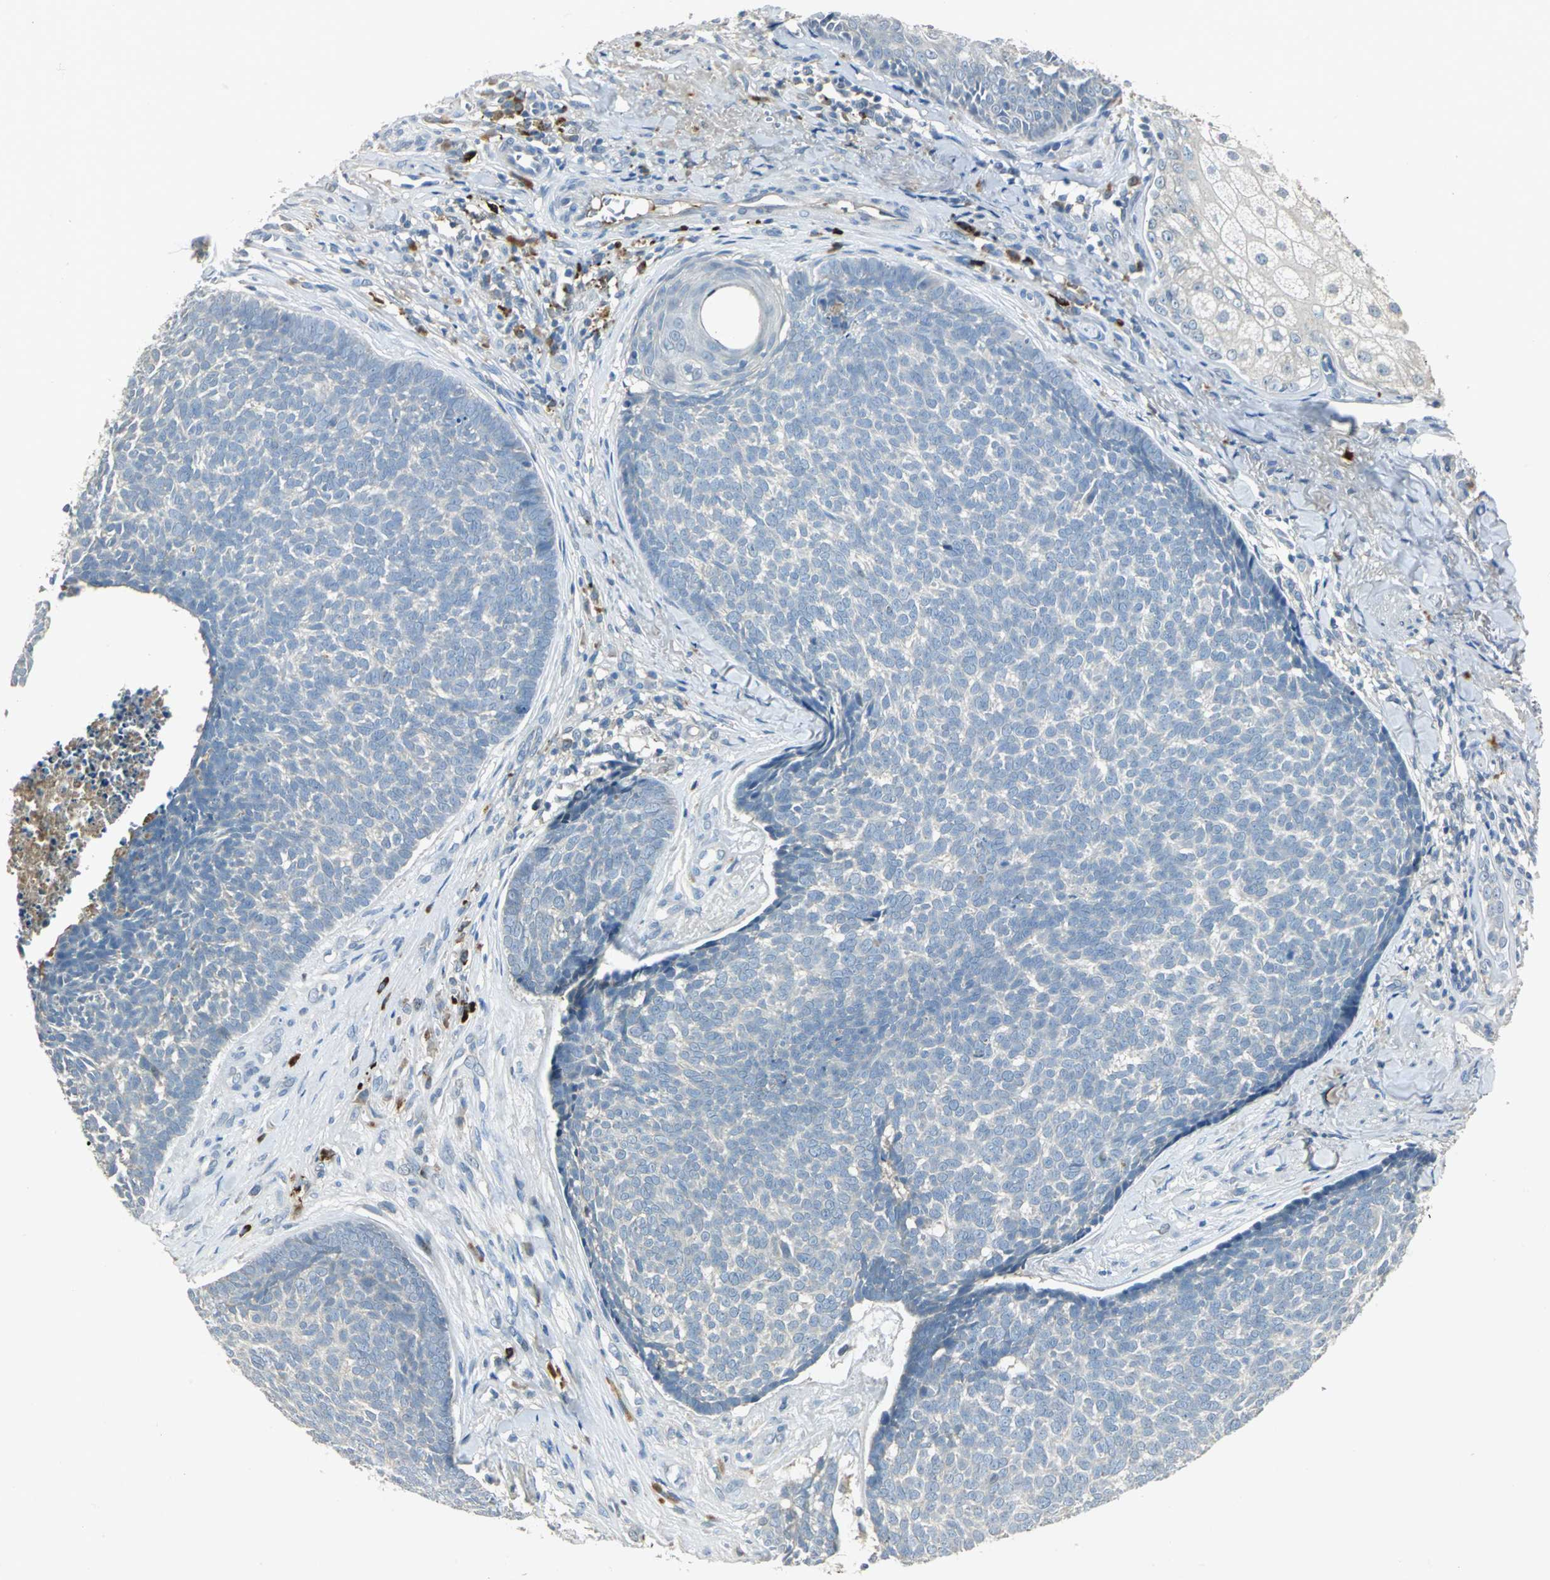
{"staining": {"intensity": "negative", "quantity": "none", "location": "none"}, "tissue": "skin cancer", "cell_type": "Tumor cells", "image_type": "cancer", "snomed": [{"axis": "morphology", "description": "Basal cell carcinoma"}, {"axis": "topography", "description": "Skin"}], "caption": "Tumor cells are negative for brown protein staining in basal cell carcinoma (skin).", "gene": "PROC", "patient": {"sex": "male", "age": 84}}